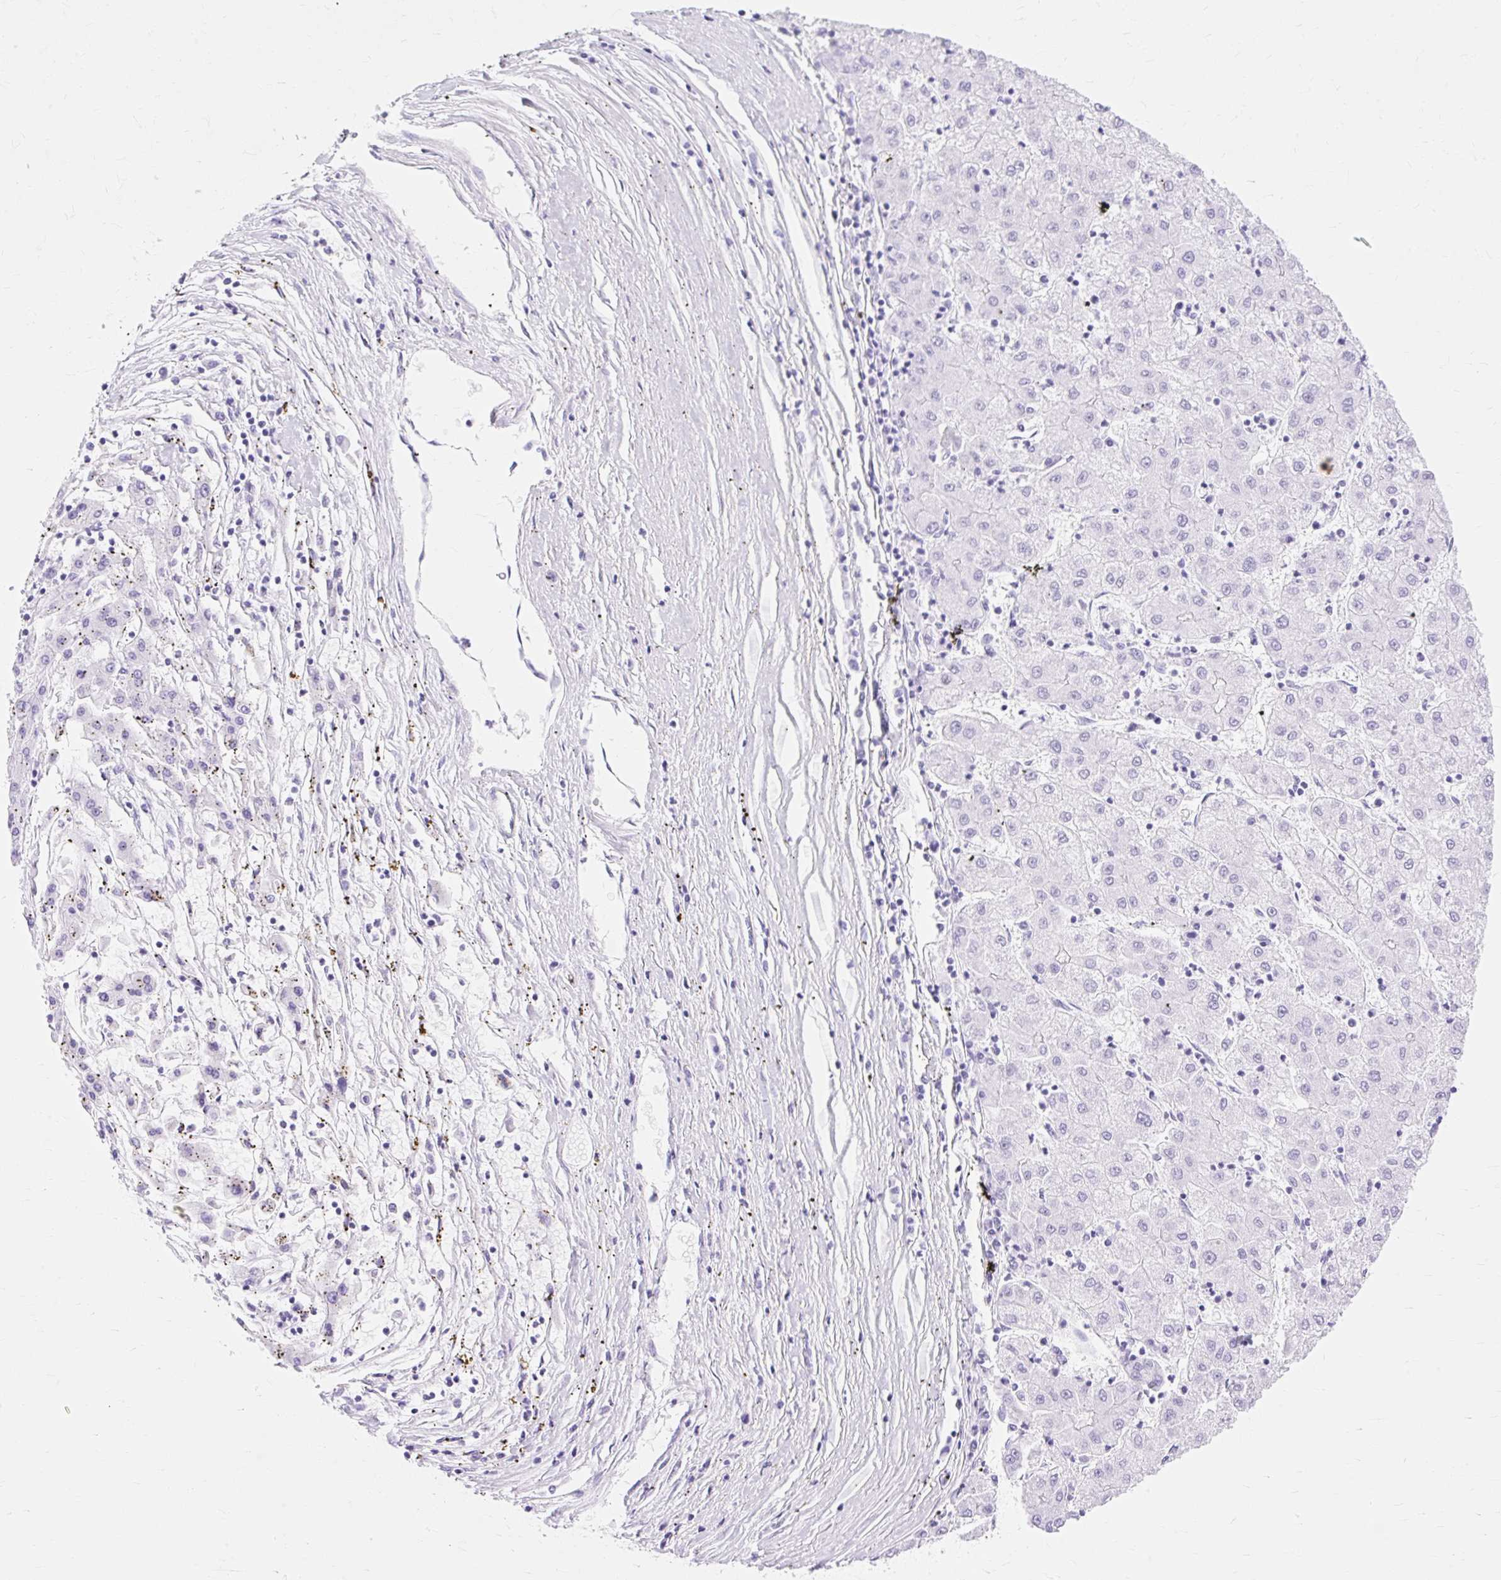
{"staining": {"intensity": "negative", "quantity": "none", "location": "none"}, "tissue": "liver cancer", "cell_type": "Tumor cells", "image_type": "cancer", "snomed": [{"axis": "morphology", "description": "Carcinoma, Hepatocellular, NOS"}, {"axis": "topography", "description": "Liver"}], "caption": "Hepatocellular carcinoma (liver) was stained to show a protein in brown. There is no significant staining in tumor cells.", "gene": "MBP", "patient": {"sex": "male", "age": 72}}